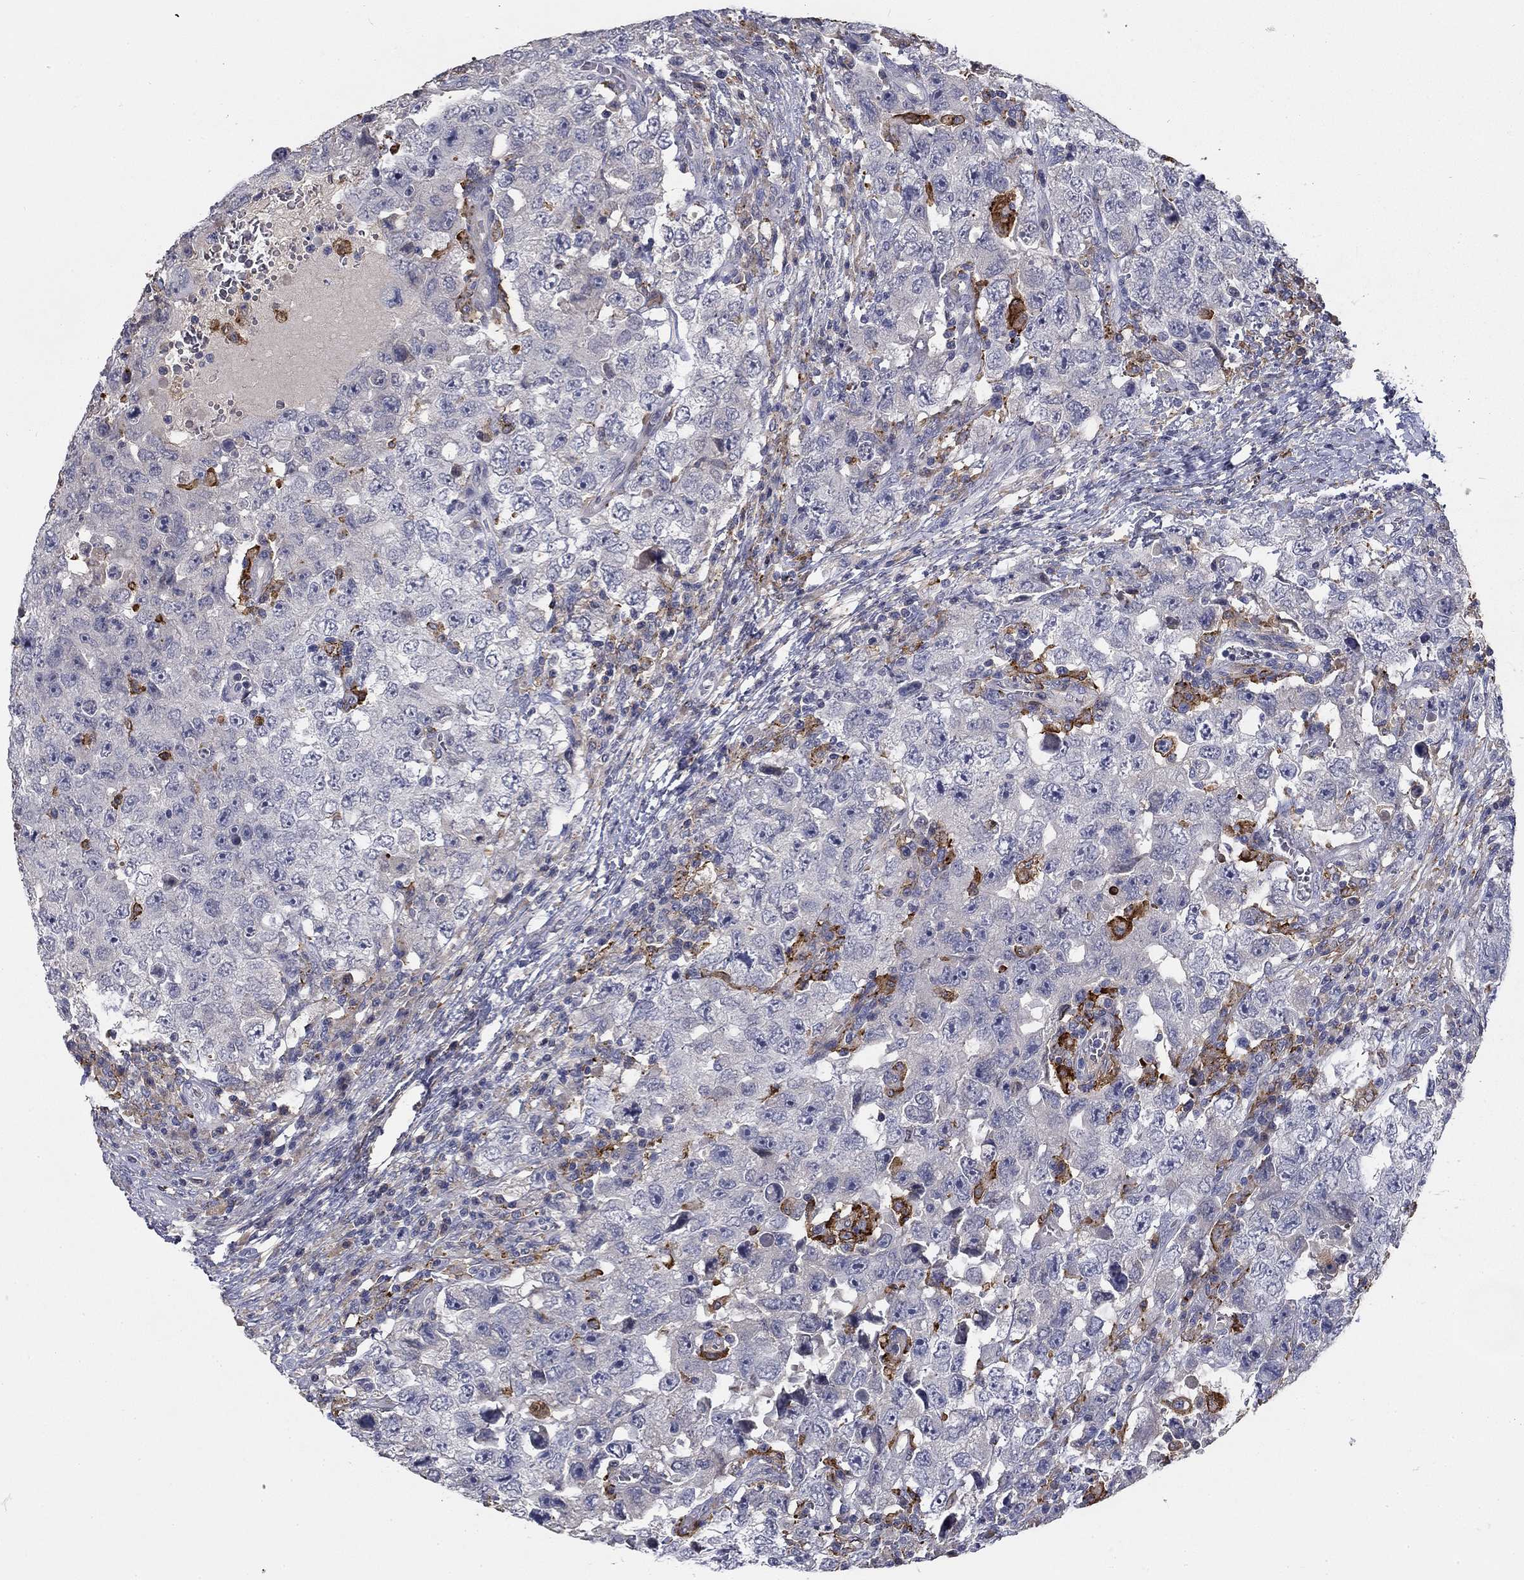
{"staining": {"intensity": "negative", "quantity": "none", "location": "none"}, "tissue": "testis cancer", "cell_type": "Tumor cells", "image_type": "cancer", "snomed": [{"axis": "morphology", "description": "Carcinoma, Embryonal, NOS"}, {"axis": "topography", "description": "Testis"}], "caption": "Immunohistochemistry of testis cancer reveals no expression in tumor cells.", "gene": "CD274", "patient": {"sex": "male", "age": 26}}